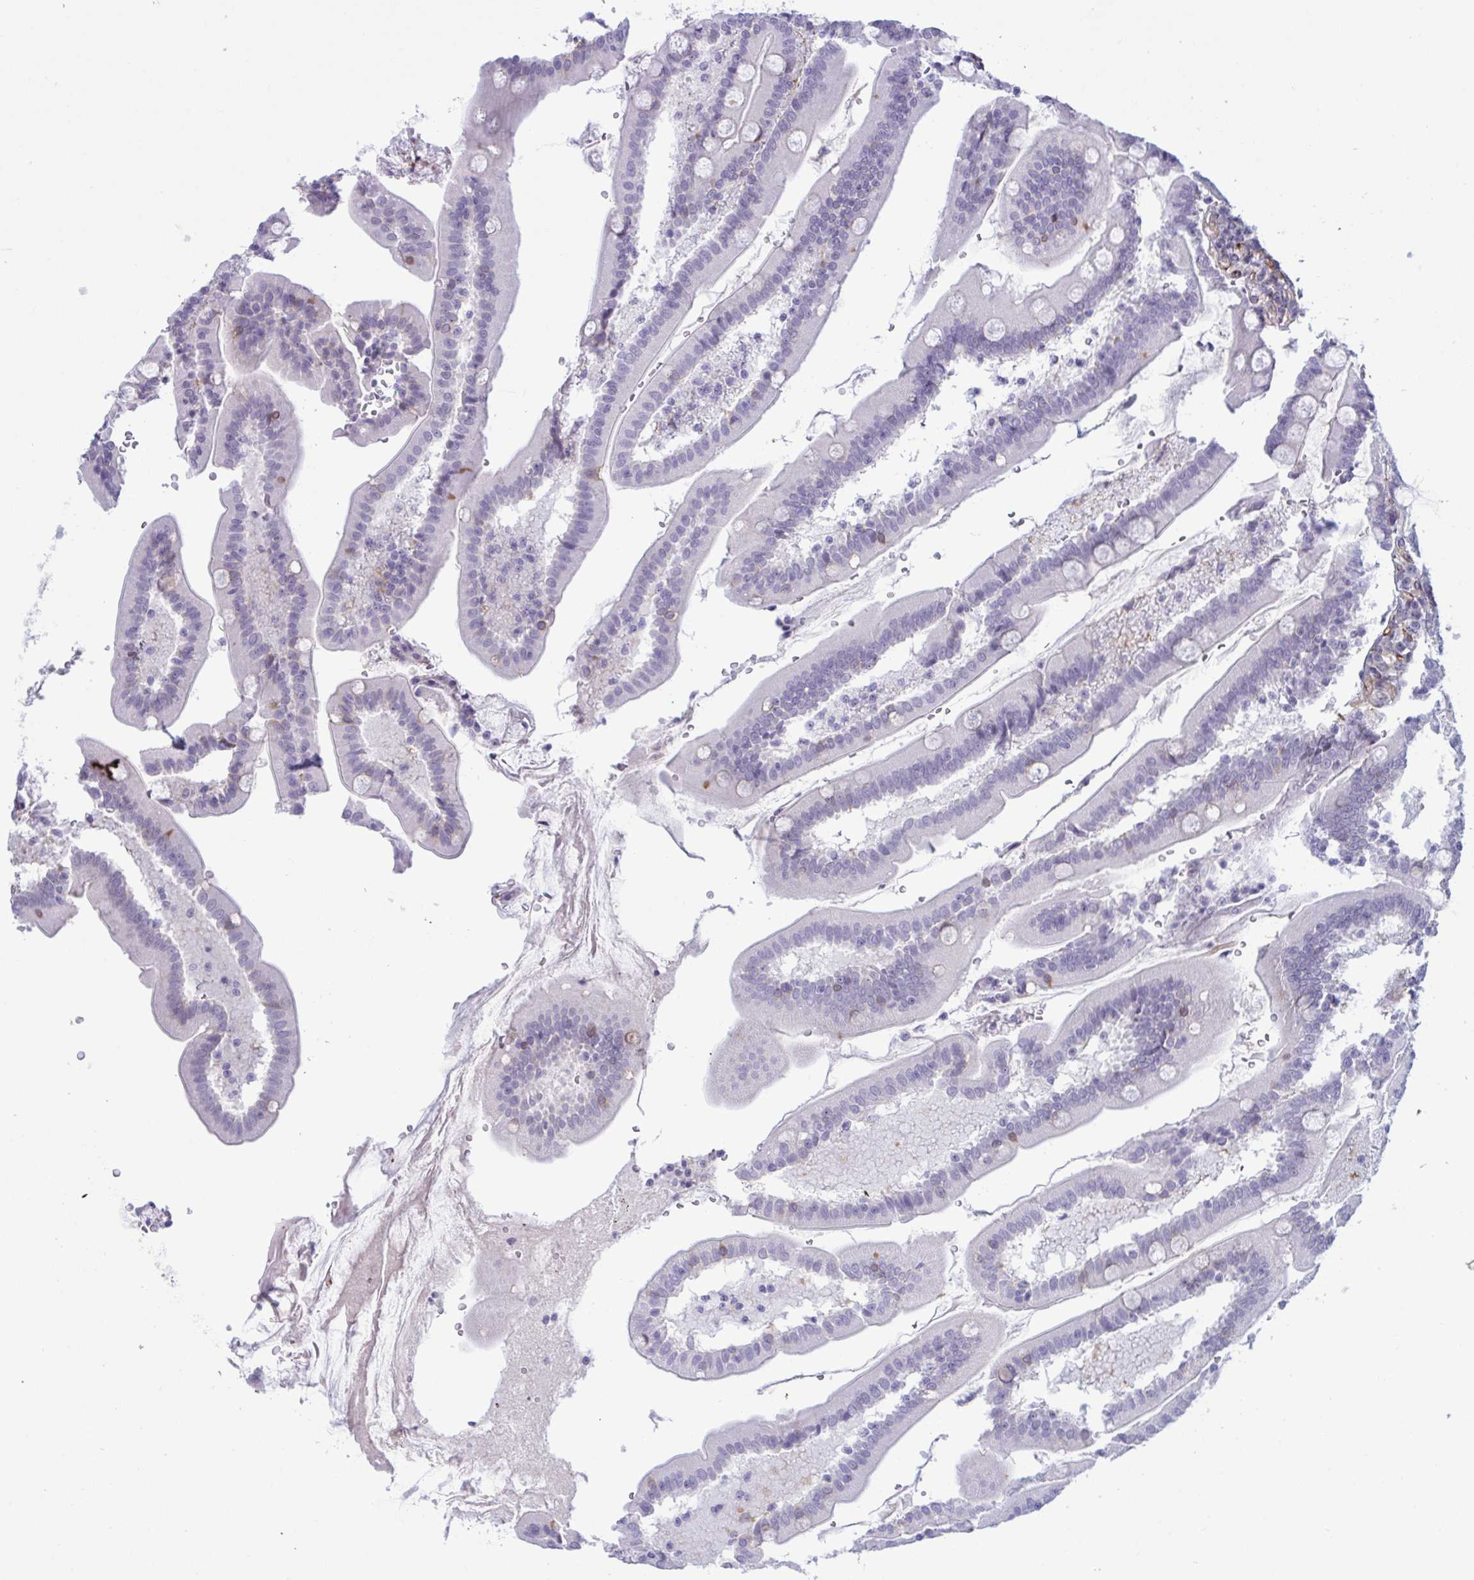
{"staining": {"intensity": "moderate", "quantity": "<25%", "location": "cytoplasmic/membranous"}, "tissue": "duodenum", "cell_type": "Glandular cells", "image_type": "normal", "snomed": [{"axis": "morphology", "description": "Normal tissue, NOS"}, {"axis": "topography", "description": "Duodenum"}], "caption": "Benign duodenum exhibits moderate cytoplasmic/membranous expression in approximately <25% of glandular cells Using DAB (brown) and hematoxylin (blue) stains, captured at high magnification using brightfield microscopy..", "gene": "PRRT4", "patient": {"sex": "female", "age": 67}}